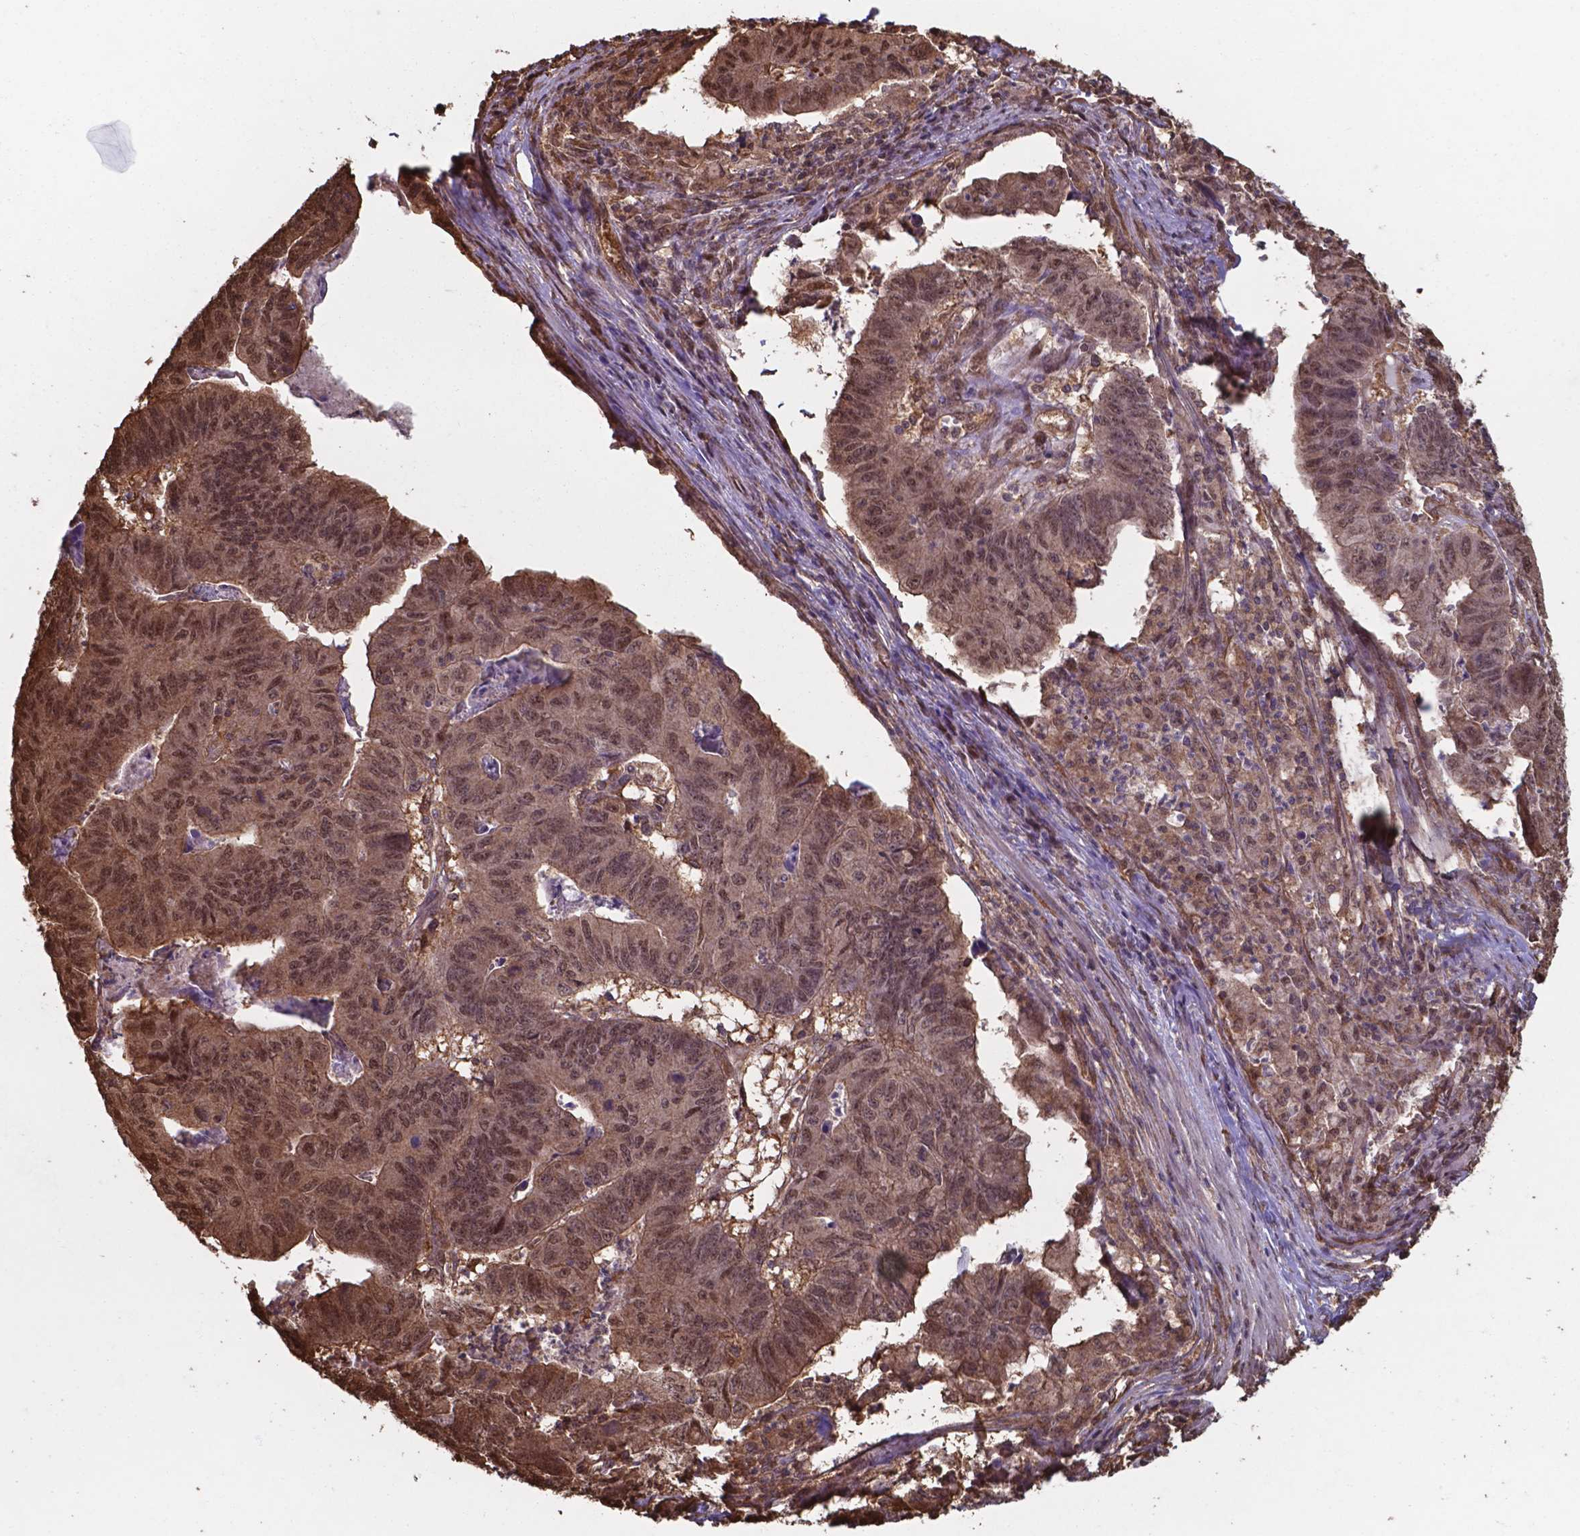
{"staining": {"intensity": "moderate", "quantity": ">75%", "location": "cytoplasmic/membranous,nuclear"}, "tissue": "stomach cancer", "cell_type": "Tumor cells", "image_type": "cancer", "snomed": [{"axis": "morphology", "description": "Adenocarcinoma, NOS"}, {"axis": "topography", "description": "Stomach, lower"}], "caption": "Protein expression analysis of human stomach cancer (adenocarcinoma) reveals moderate cytoplasmic/membranous and nuclear expression in approximately >75% of tumor cells.", "gene": "CHP2", "patient": {"sex": "male", "age": 77}}